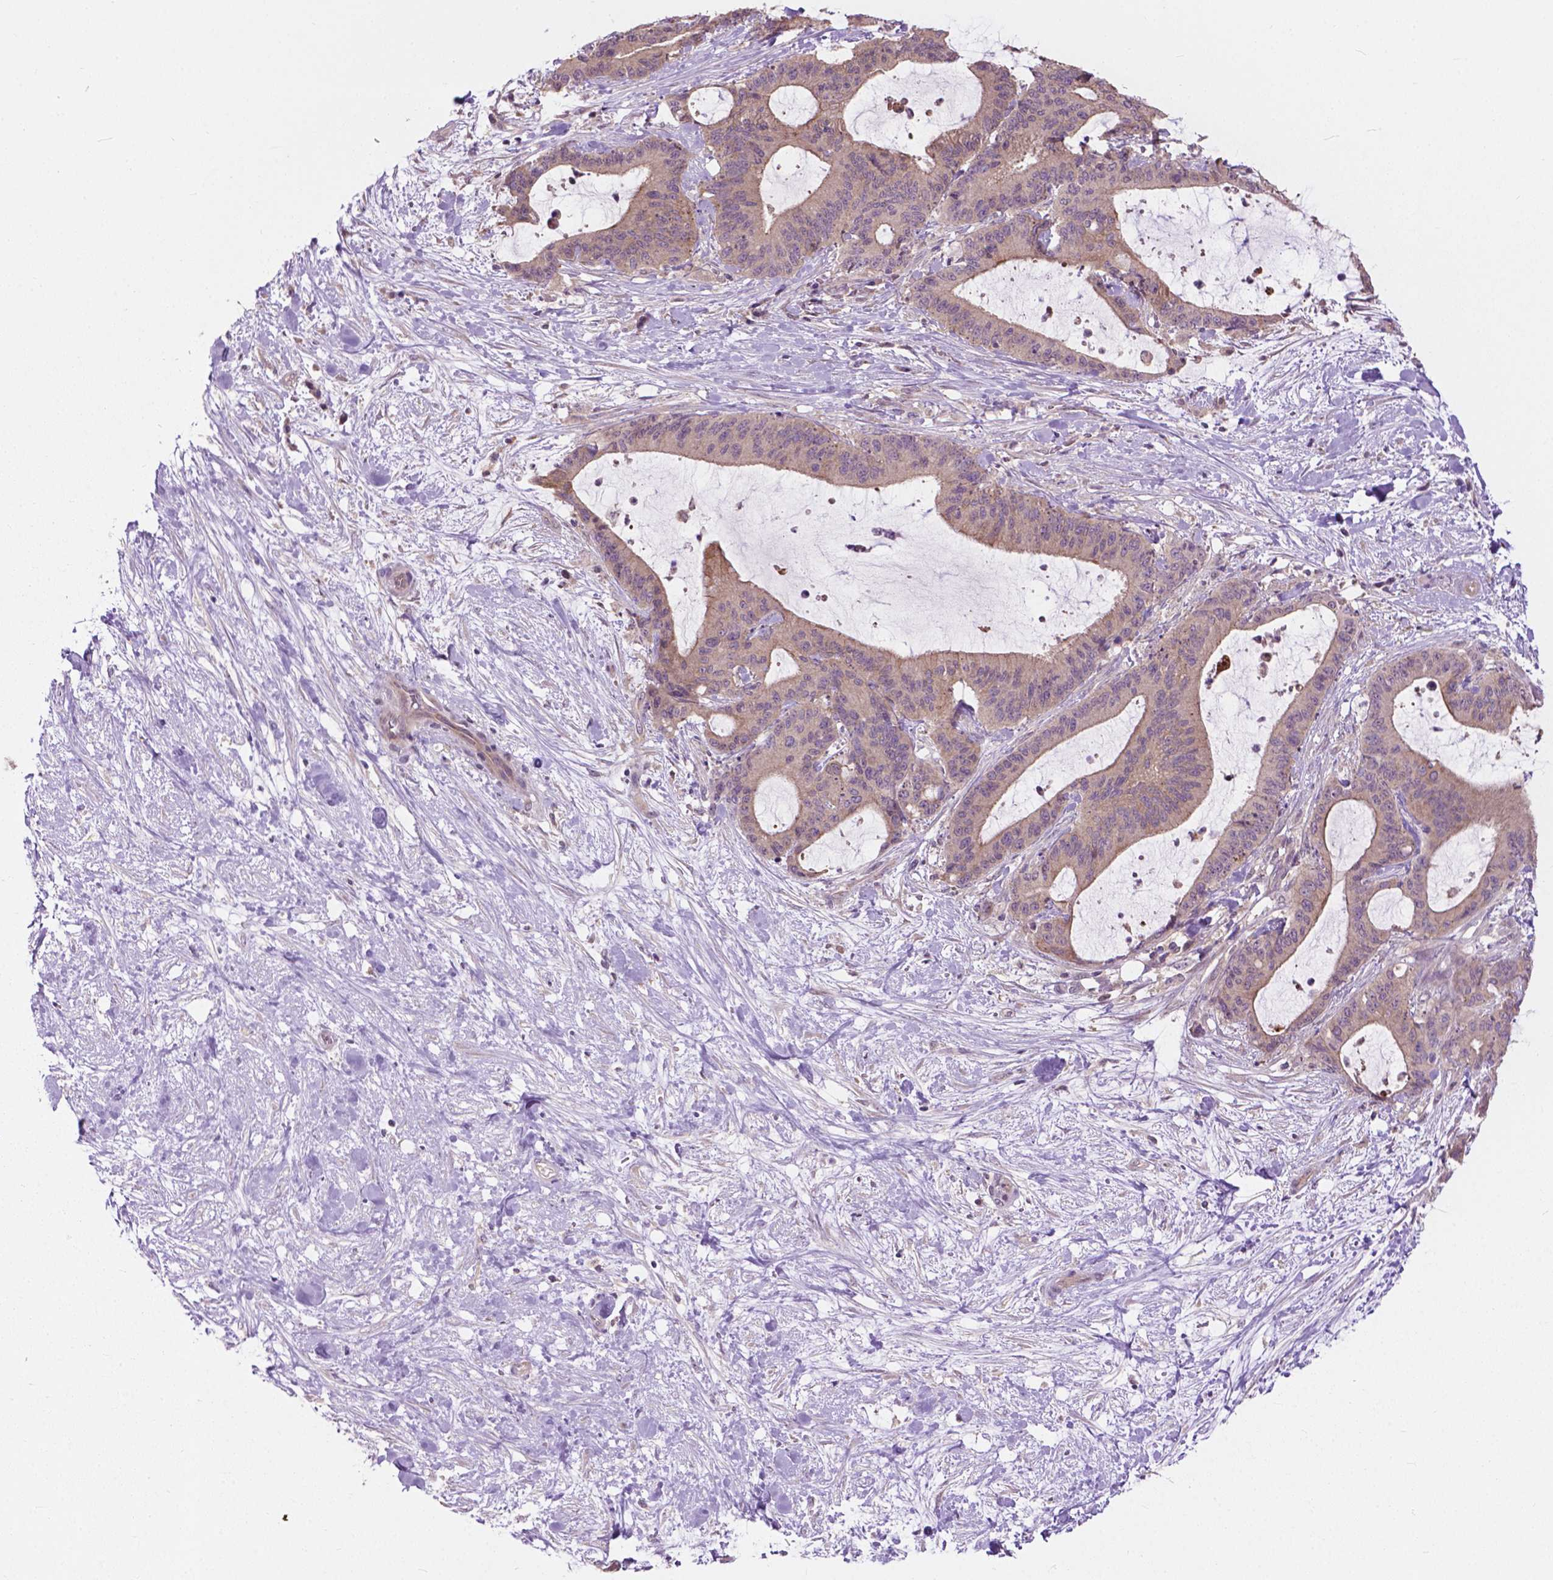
{"staining": {"intensity": "weak", "quantity": "25%-75%", "location": "cytoplasmic/membranous"}, "tissue": "liver cancer", "cell_type": "Tumor cells", "image_type": "cancer", "snomed": [{"axis": "morphology", "description": "Cholangiocarcinoma"}, {"axis": "topography", "description": "Liver"}], "caption": "Weak cytoplasmic/membranous protein expression is present in approximately 25%-75% of tumor cells in liver cancer (cholangiocarcinoma).", "gene": "MZT1", "patient": {"sex": "female", "age": 73}}